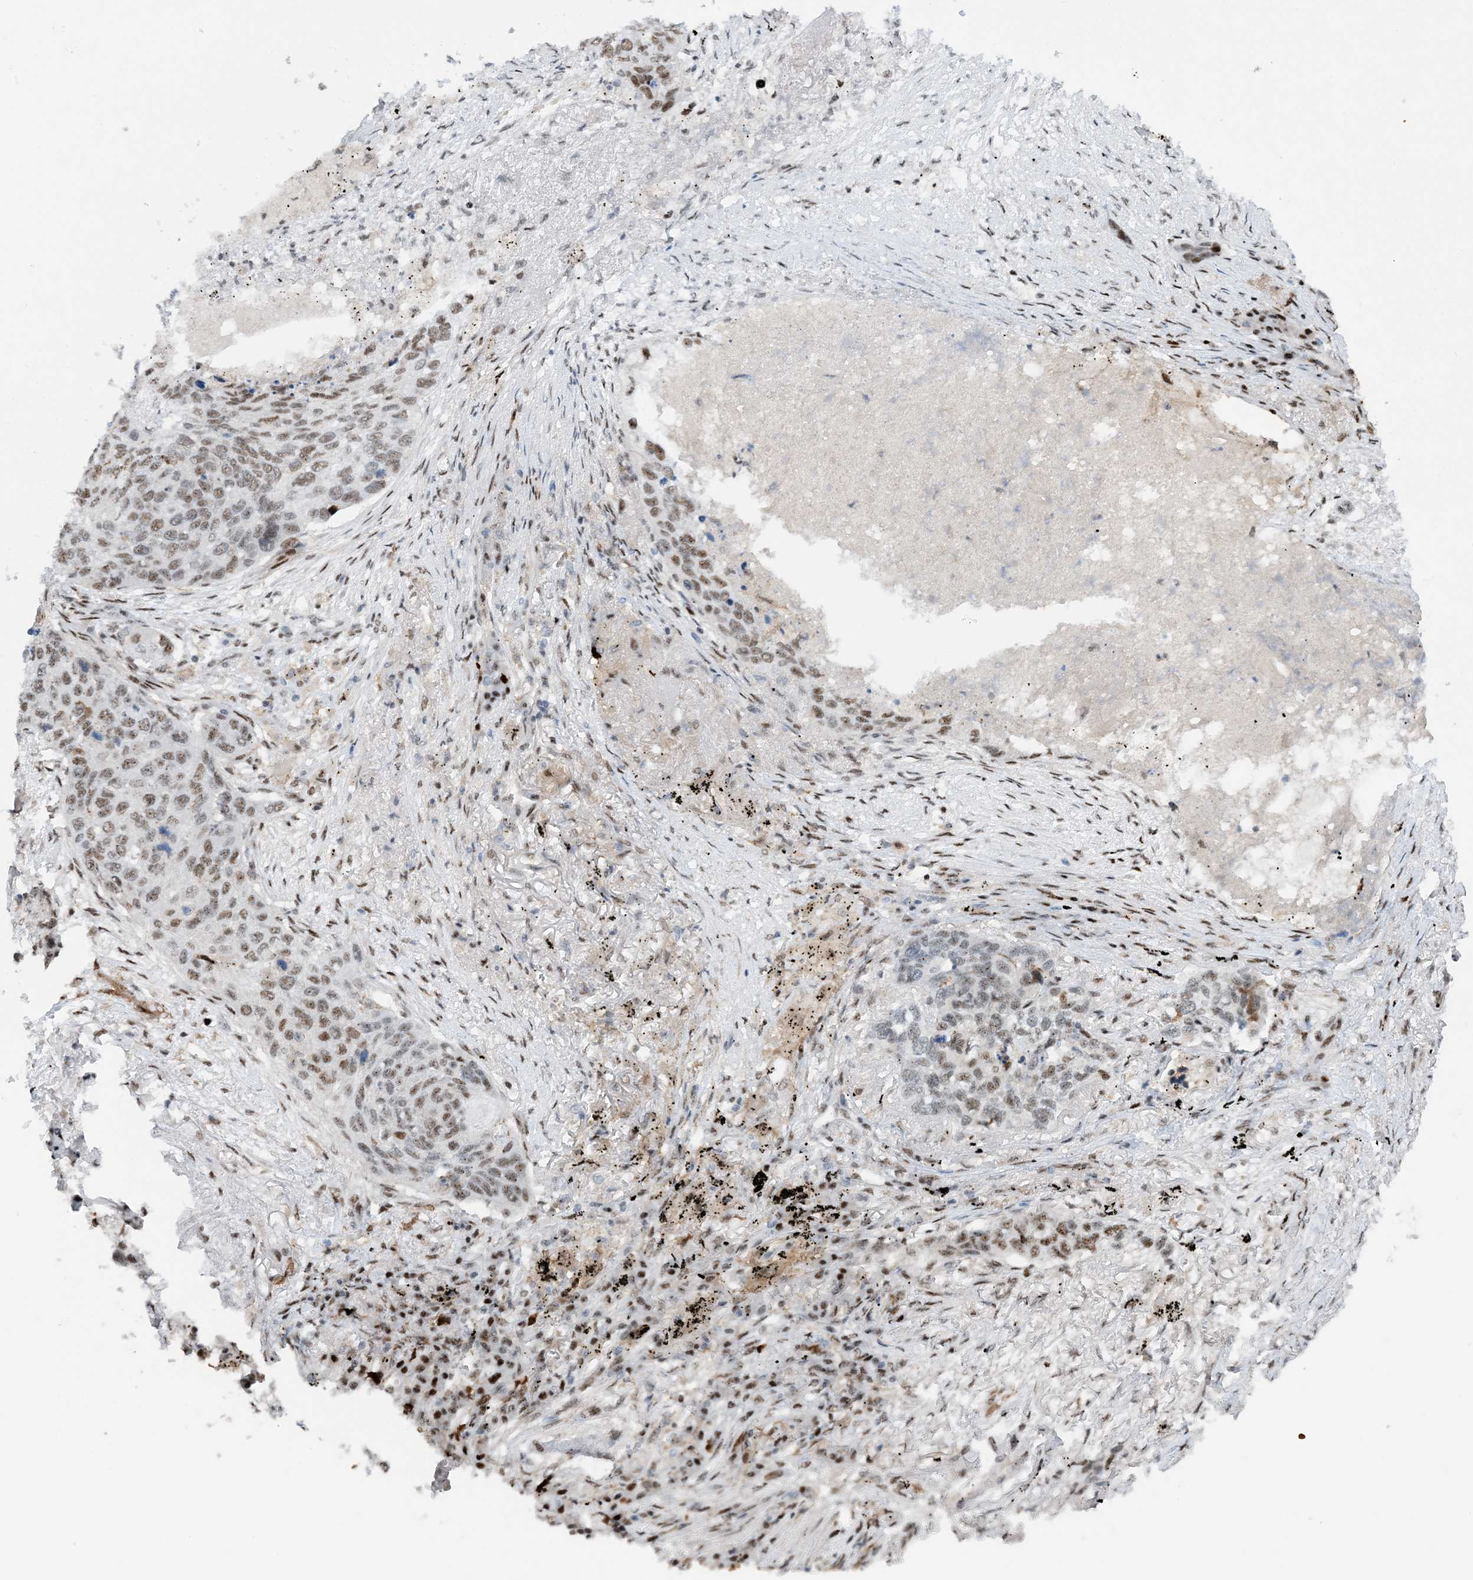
{"staining": {"intensity": "moderate", "quantity": ">75%", "location": "nuclear"}, "tissue": "lung cancer", "cell_type": "Tumor cells", "image_type": "cancer", "snomed": [{"axis": "morphology", "description": "Squamous cell carcinoma, NOS"}, {"axis": "topography", "description": "Lung"}], "caption": "Protein expression analysis of squamous cell carcinoma (lung) displays moderate nuclear staining in approximately >75% of tumor cells. (DAB IHC, brown staining for protein, blue staining for nuclei).", "gene": "HEMK1", "patient": {"sex": "female", "age": 63}}